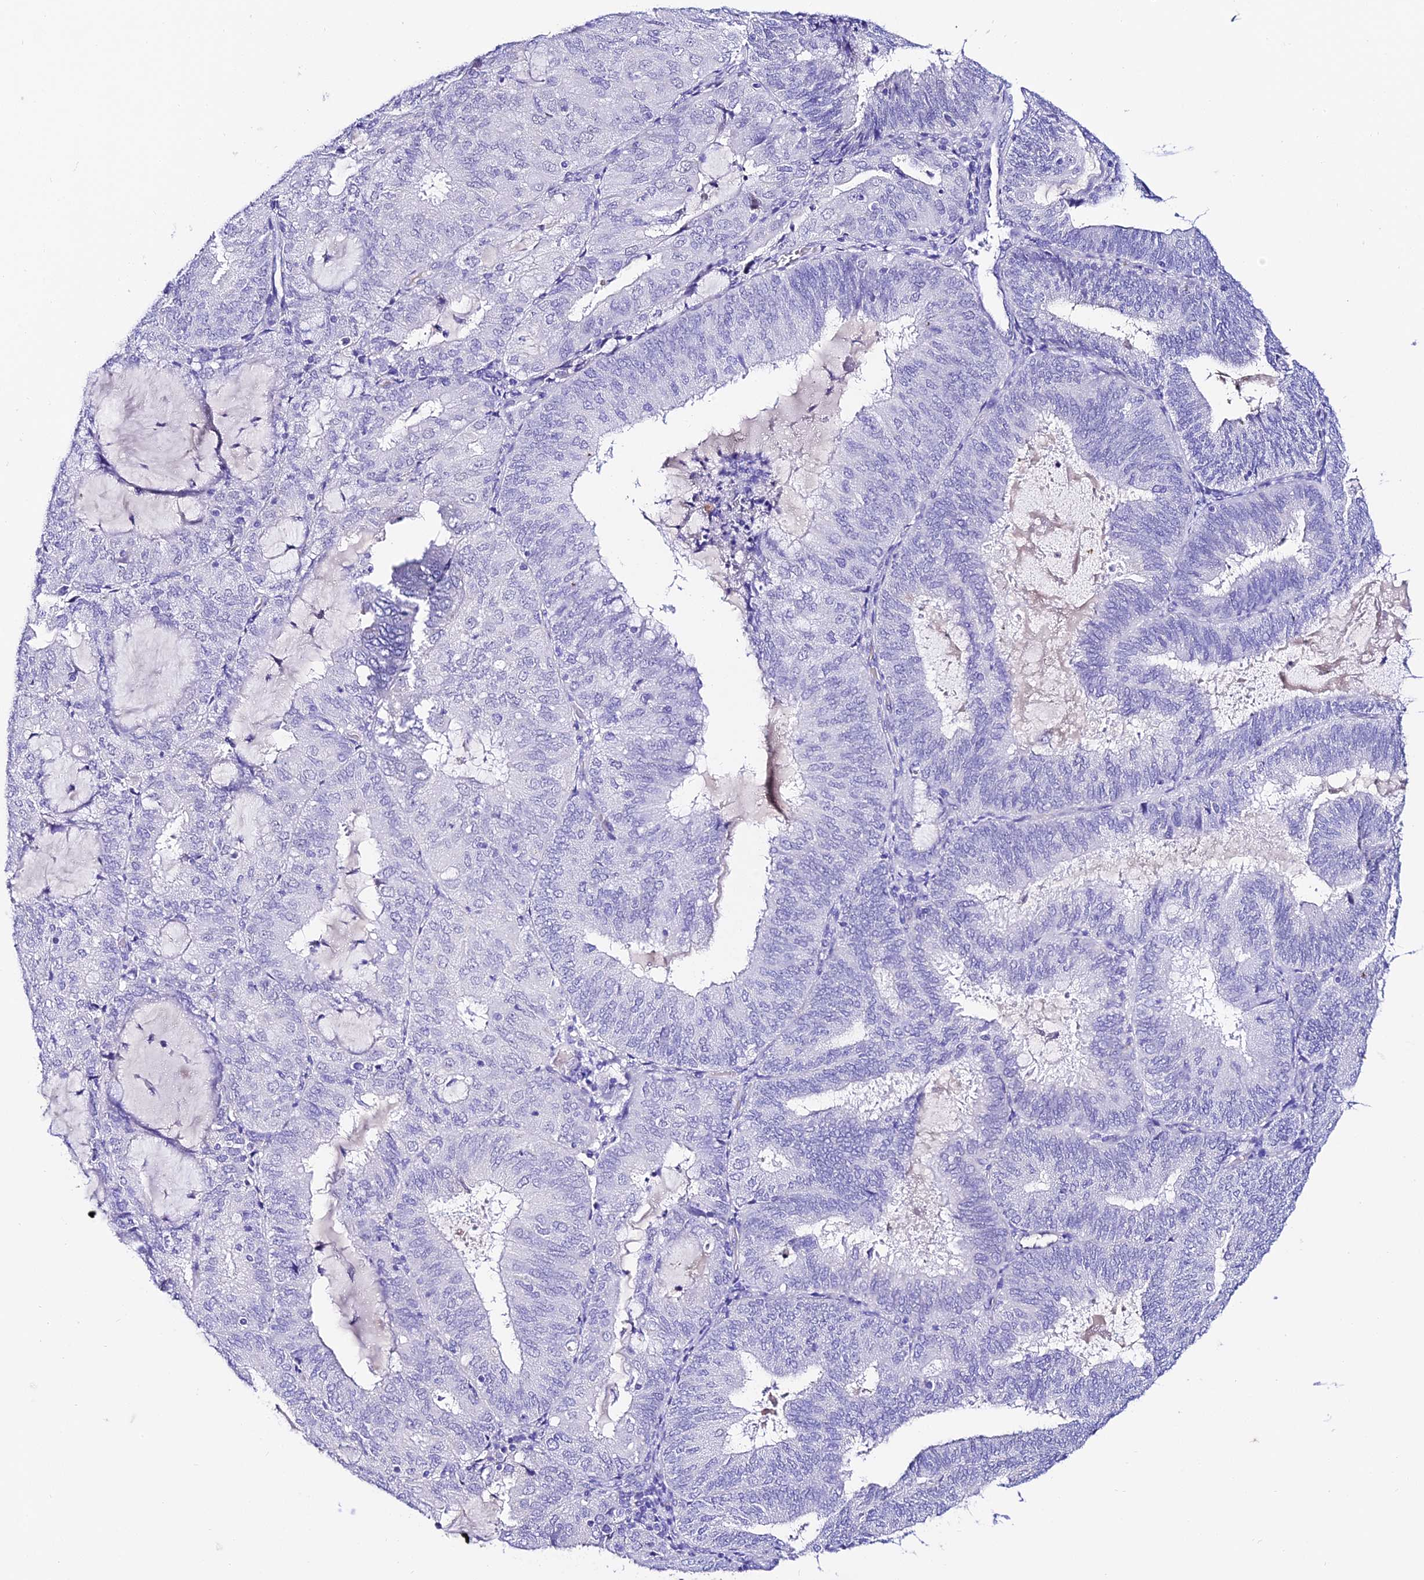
{"staining": {"intensity": "negative", "quantity": "none", "location": "none"}, "tissue": "endometrial cancer", "cell_type": "Tumor cells", "image_type": "cancer", "snomed": [{"axis": "morphology", "description": "Adenocarcinoma, NOS"}, {"axis": "topography", "description": "Endometrium"}], "caption": "Endometrial adenocarcinoma stained for a protein using immunohistochemistry (IHC) displays no staining tumor cells.", "gene": "DEFB106A", "patient": {"sex": "female", "age": 81}}